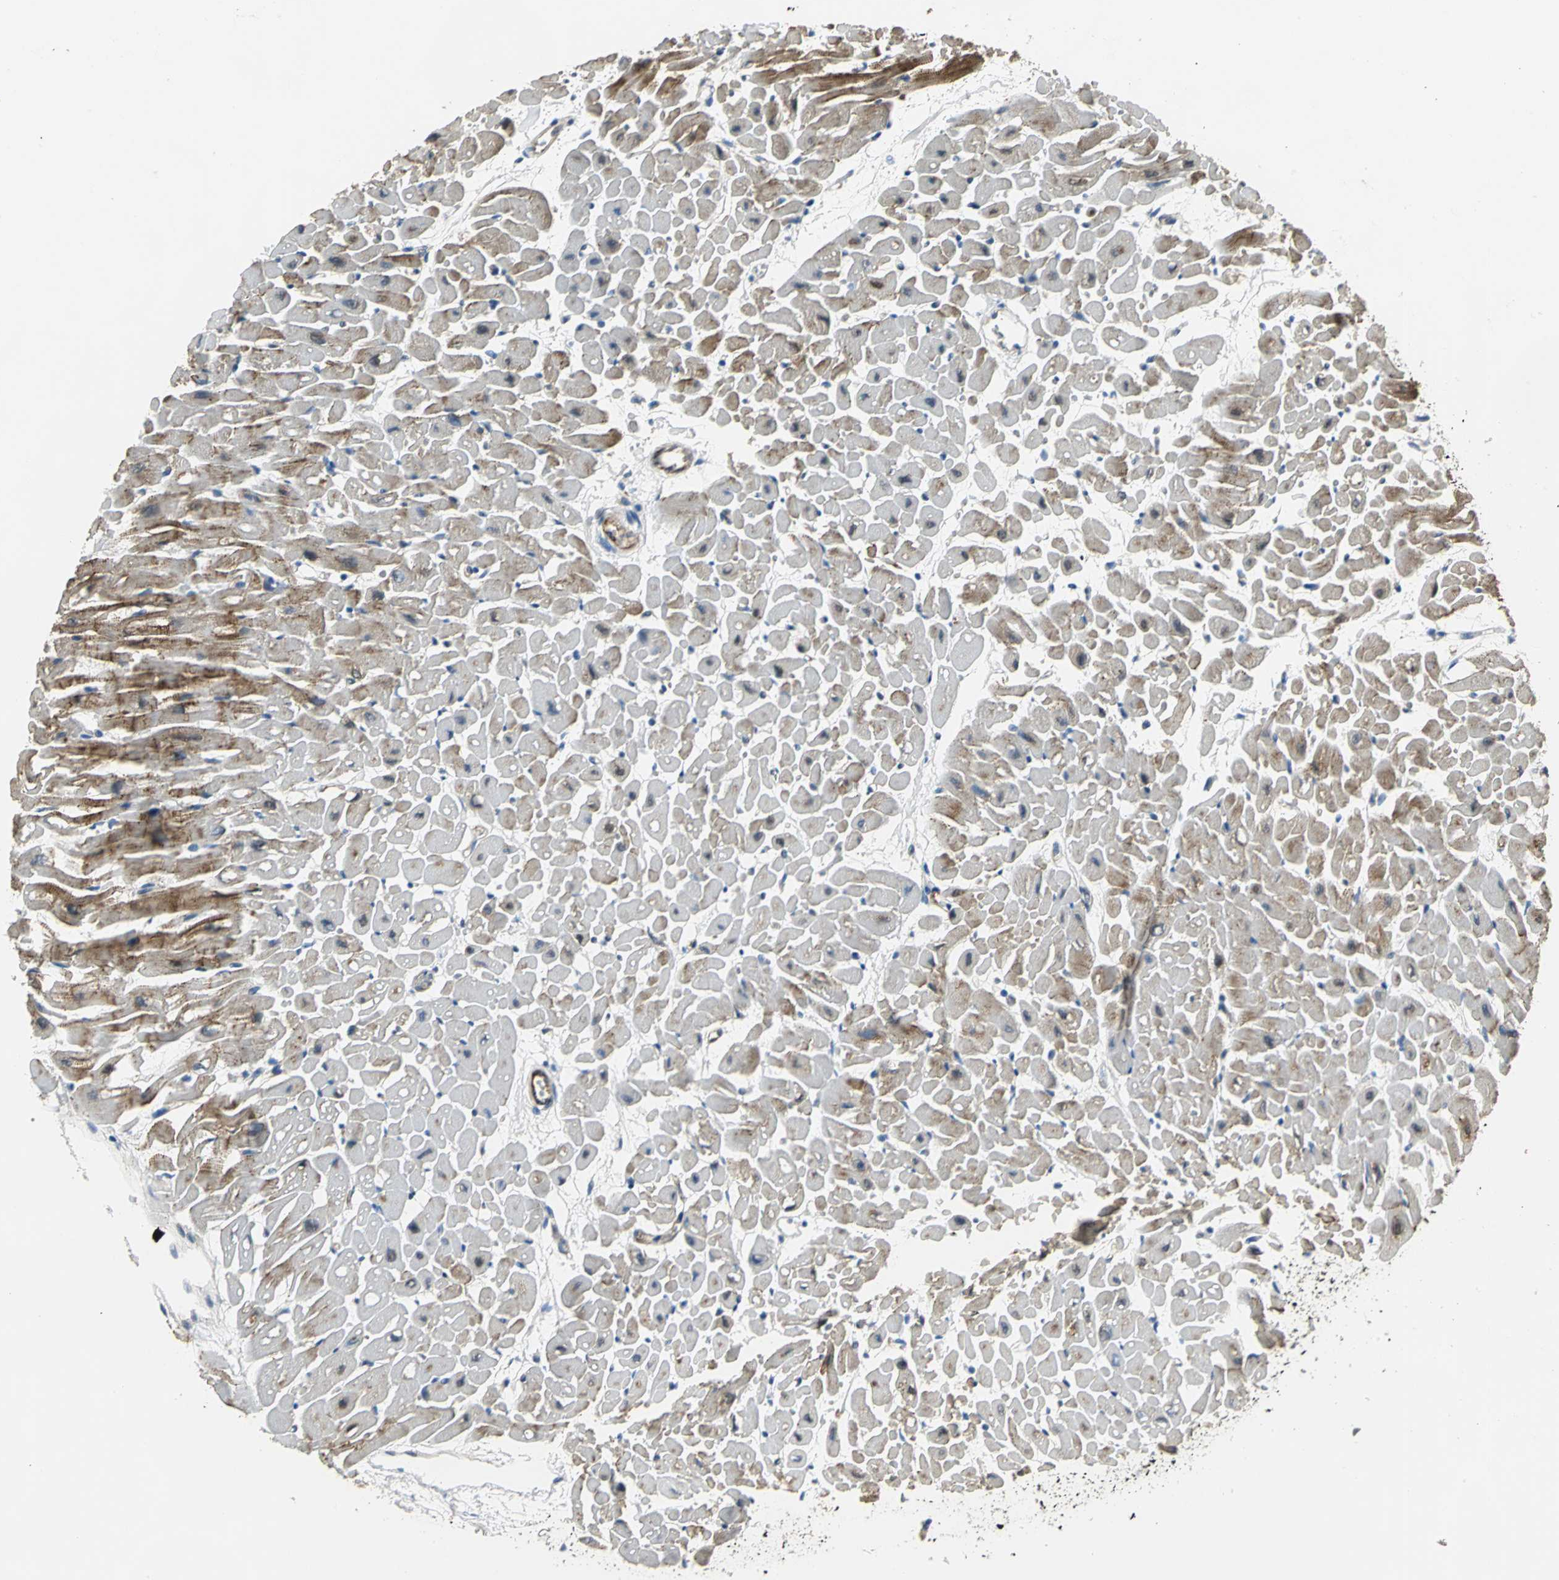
{"staining": {"intensity": "moderate", "quantity": ">75%", "location": "cytoplasmic/membranous"}, "tissue": "heart muscle", "cell_type": "Cardiomyocytes", "image_type": "normal", "snomed": [{"axis": "morphology", "description": "Normal tissue, NOS"}, {"axis": "topography", "description": "Heart"}], "caption": "The micrograph displays immunohistochemical staining of benign heart muscle. There is moderate cytoplasmic/membranous expression is present in approximately >75% of cardiomyocytes.", "gene": "ENSG00000285130", "patient": {"sex": "male", "age": 45}}